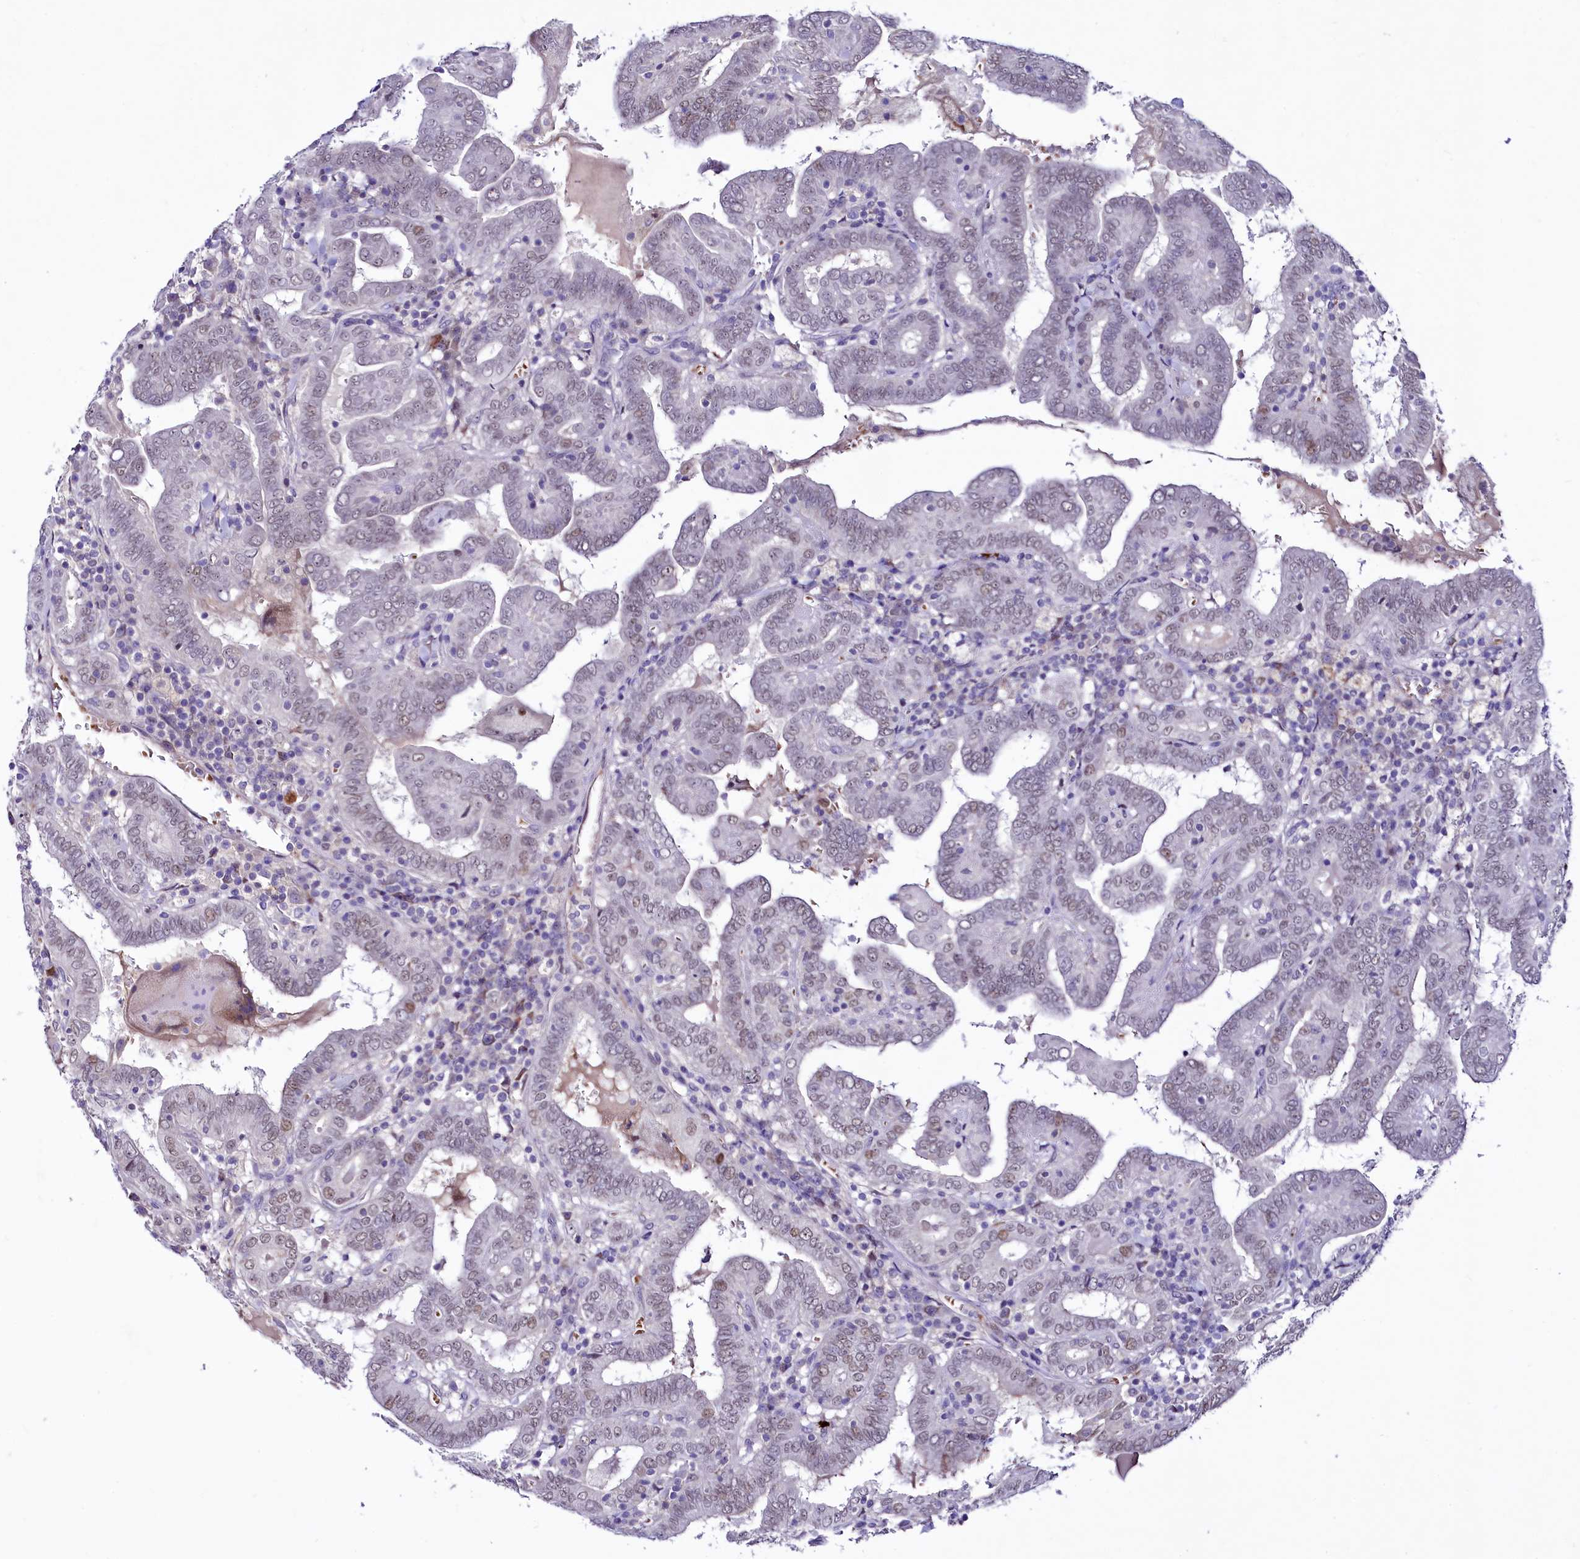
{"staining": {"intensity": "weak", "quantity": "25%-75%", "location": "nuclear"}, "tissue": "thyroid cancer", "cell_type": "Tumor cells", "image_type": "cancer", "snomed": [{"axis": "morphology", "description": "Papillary adenocarcinoma, NOS"}, {"axis": "topography", "description": "Thyroid gland"}], "caption": "Immunohistochemical staining of papillary adenocarcinoma (thyroid) exhibits low levels of weak nuclear expression in approximately 25%-75% of tumor cells.", "gene": "LEUTX", "patient": {"sex": "female", "age": 72}}